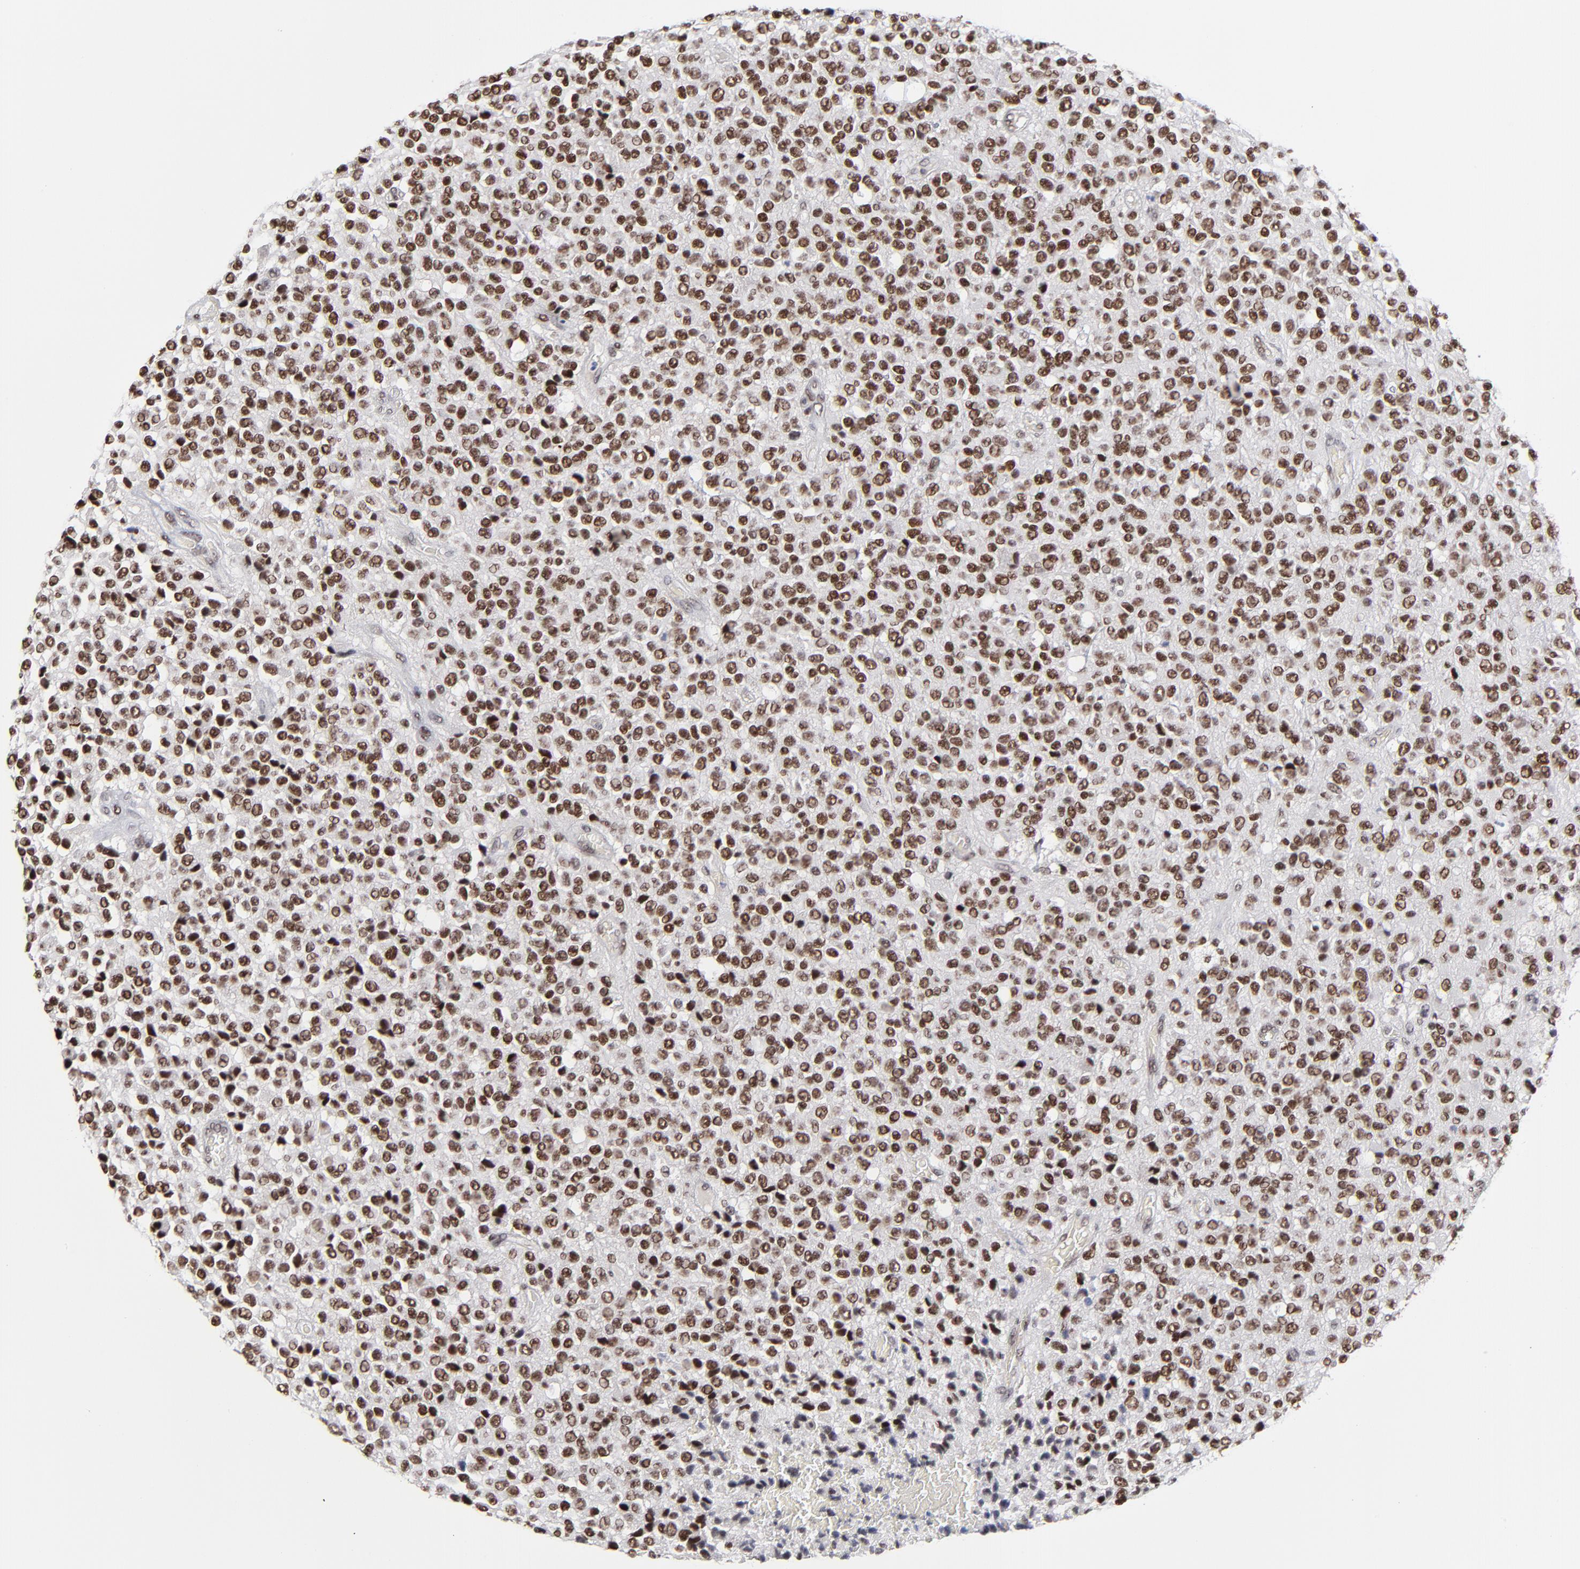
{"staining": {"intensity": "strong", "quantity": ">75%", "location": "nuclear"}, "tissue": "glioma", "cell_type": "Tumor cells", "image_type": "cancer", "snomed": [{"axis": "morphology", "description": "Glioma, malignant, High grade"}, {"axis": "topography", "description": "pancreas cauda"}], "caption": "Protein expression analysis of malignant high-grade glioma exhibits strong nuclear staining in about >75% of tumor cells.", "gene": "ZMYM3", "patient": {"sex": "male", "age": 60}}